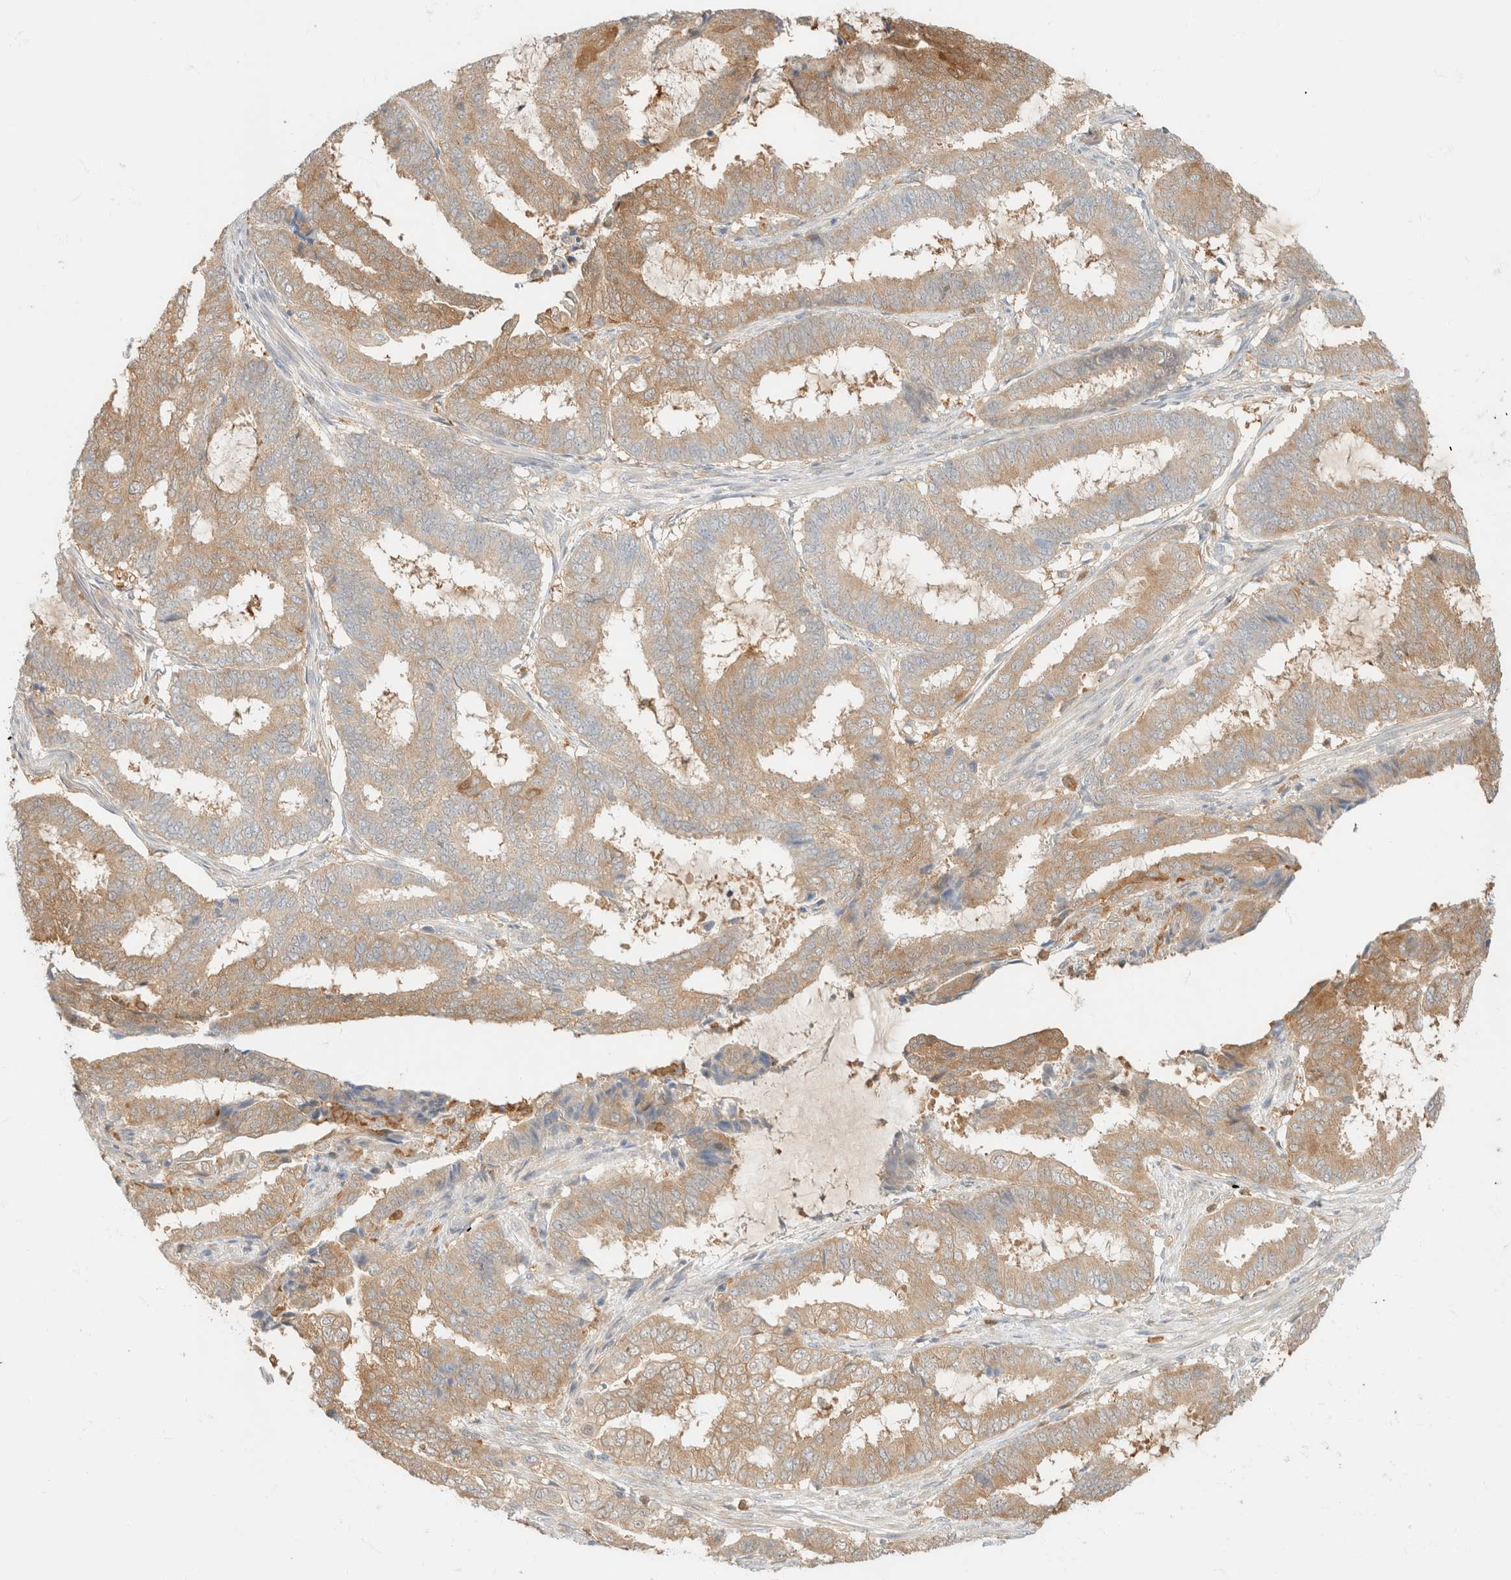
{"staining": {"intensity": "moderate", "quantity": ">75%", "location": "cytoplasmic/membranous"}, "tissue": "endometrial cancer", "cell_type": "Tumor cells", "image_type": "cancer", "snomed": [{"axis": "morphology", "description": "Adenocarcinoma, NOS"}, {"axis": "topography", "description": "Endometrium"}], "caption": "The immunohistochemical stain highlights moderate cytoplasmic/membranous positivity in tumor cells of endometrial cancer tissue.", "gene": "GPI", "patient": {"sex": "female", "age": 51}}